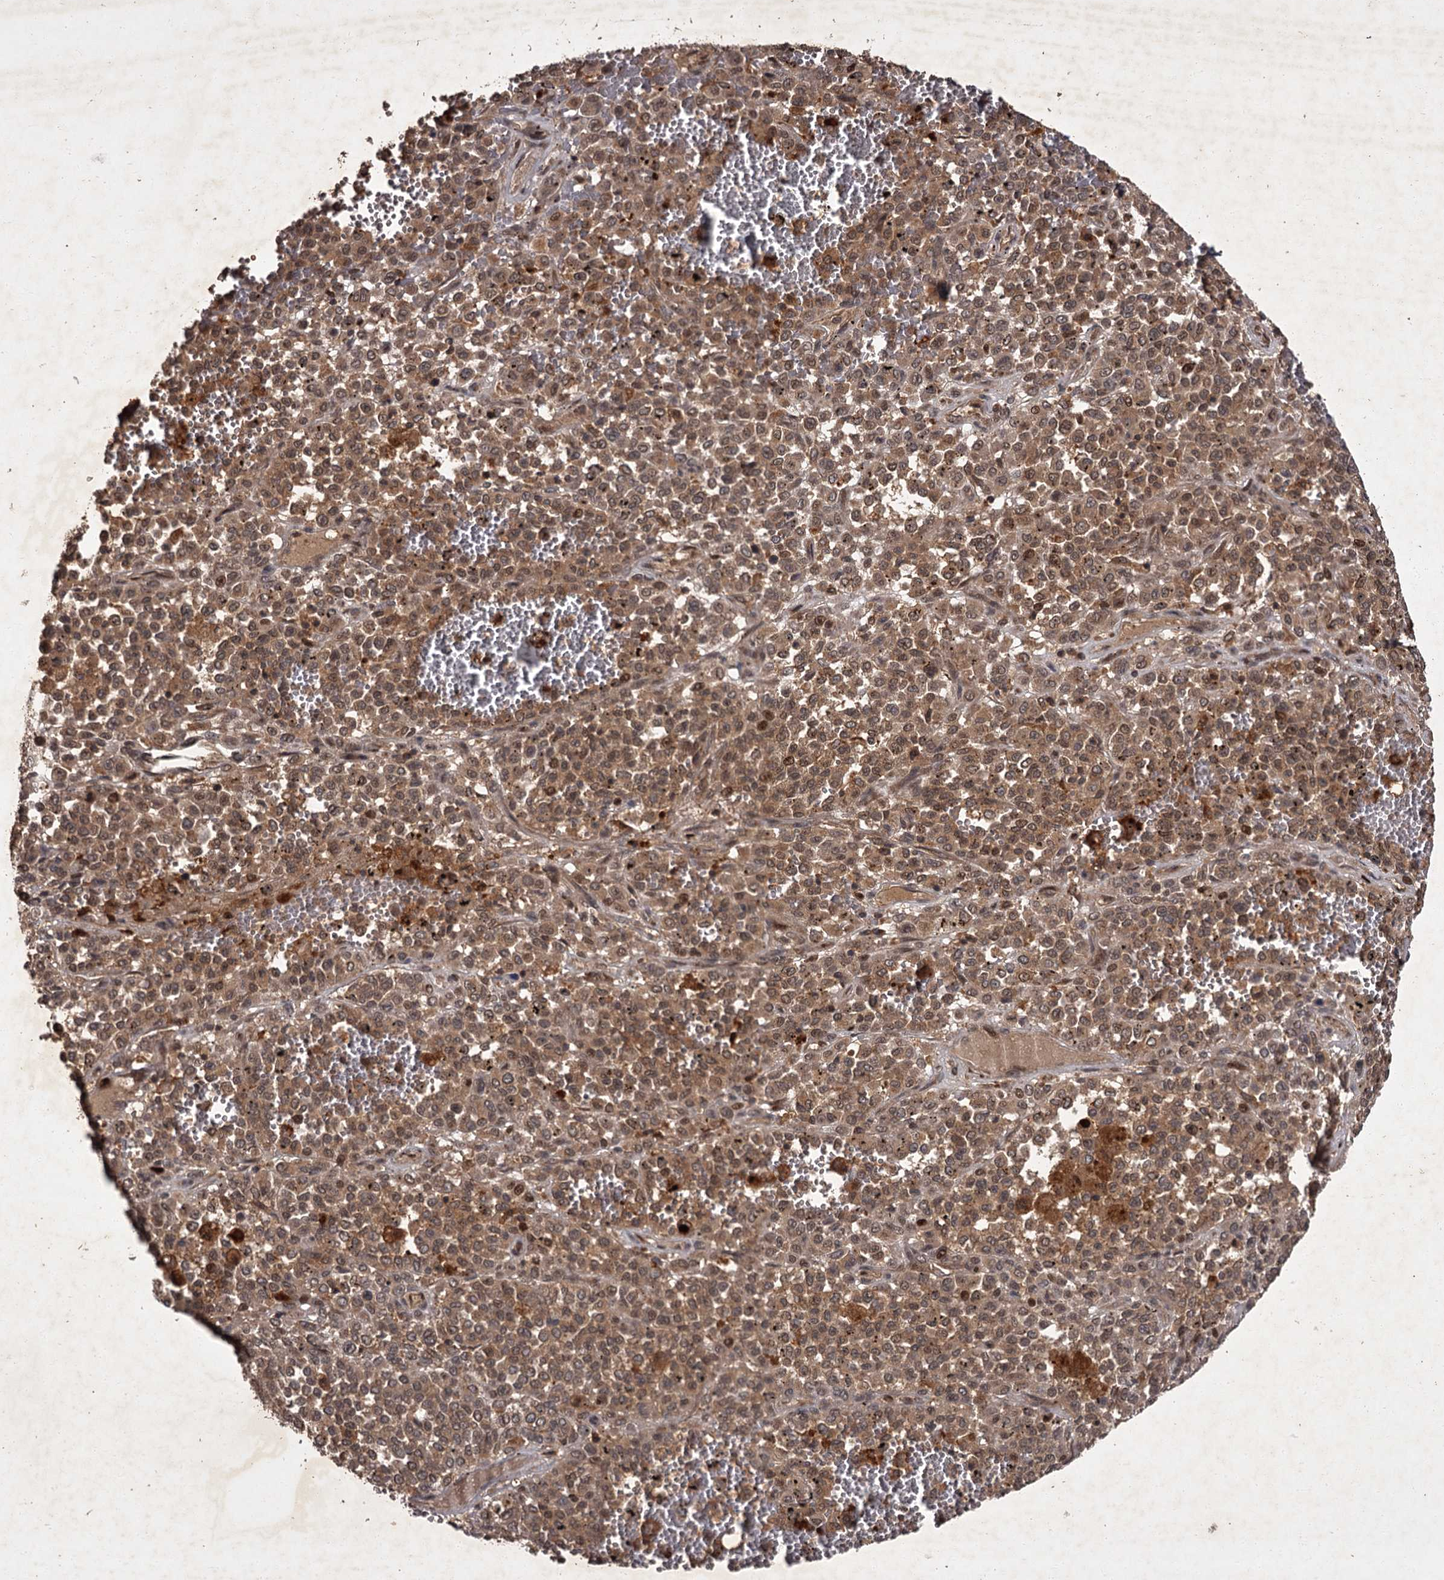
{"staining": {"intensity": "moderate", "quantity": ">75%", "location": "cytoplasmic/membranous"}, "tissue": "melanoma", "cell_type": "Tumor cells", "image_type": "cancer", "snomed": [{"axis": "morphology", "description": "Malignant melanoma, Metastatic site"}, {"axis": "topography", "description": "Pancreas"}], "caption": "Immunohistochemistry (IHC) micrograph of human melanoma stained for a protein (brown), which exhibits medium levels of moderate cytoplasmic/membranous positivity in about >75% of tumor cells.", "gene": "TBC1D23", "patient": {"sex": "female", "age": 30}}